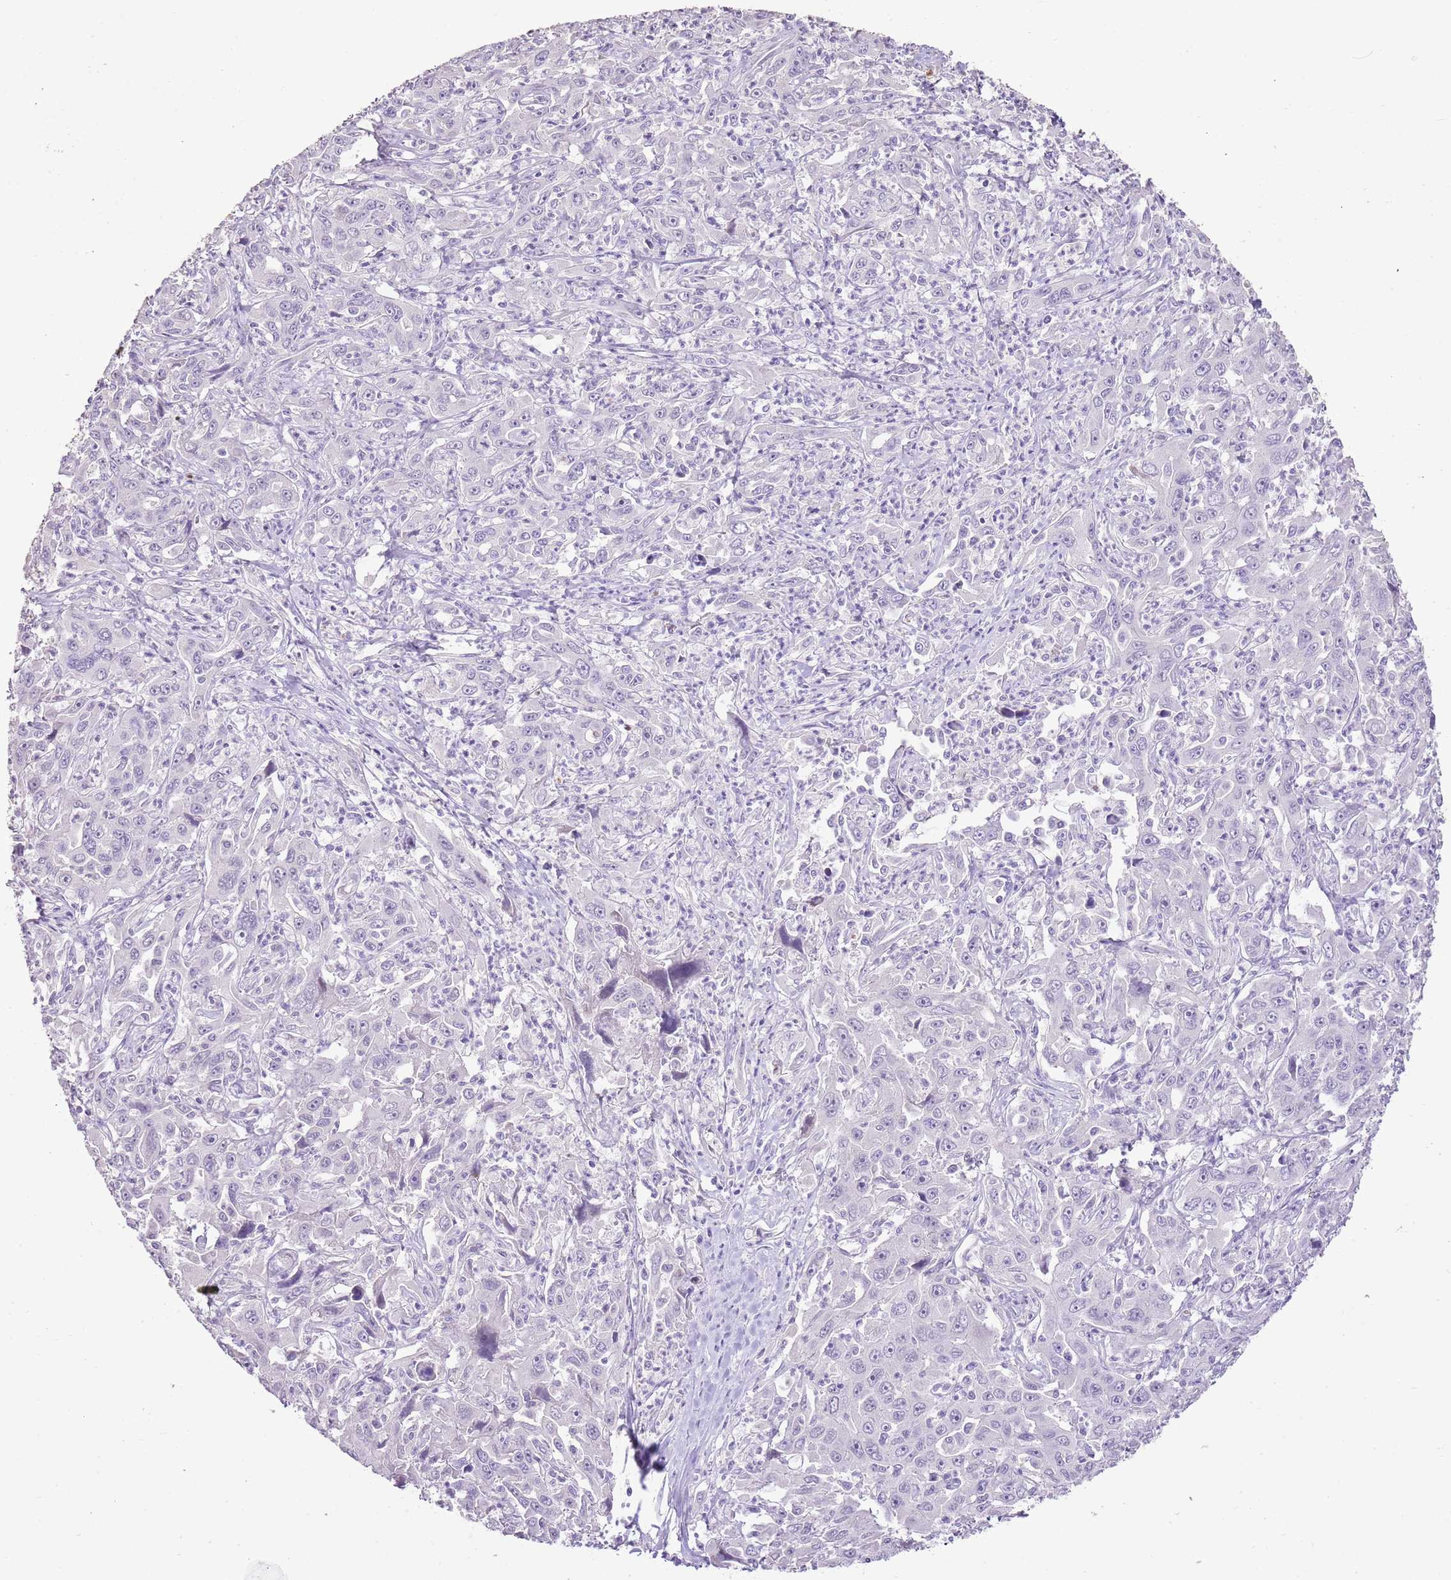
{"staining": {"intensity": "negative", "quantity": "none", "location": "none"}, "tissue": "liver cancer", "cell_type": "Tumor cells", "image_type": "cancer", "snomed": [{"axis": "morphology", "description": "Carcinoma, Hepatocellular, NOS"}, {"axis": "topography", "description": "Liver"}], "caption": "This is an immunohistochemistry photomicrograph of human liver hepatocellular carcinoma. There is no staining in tumor cells.", "gene": "XPO7", "patient": {"sex": "male", "age": 63}}